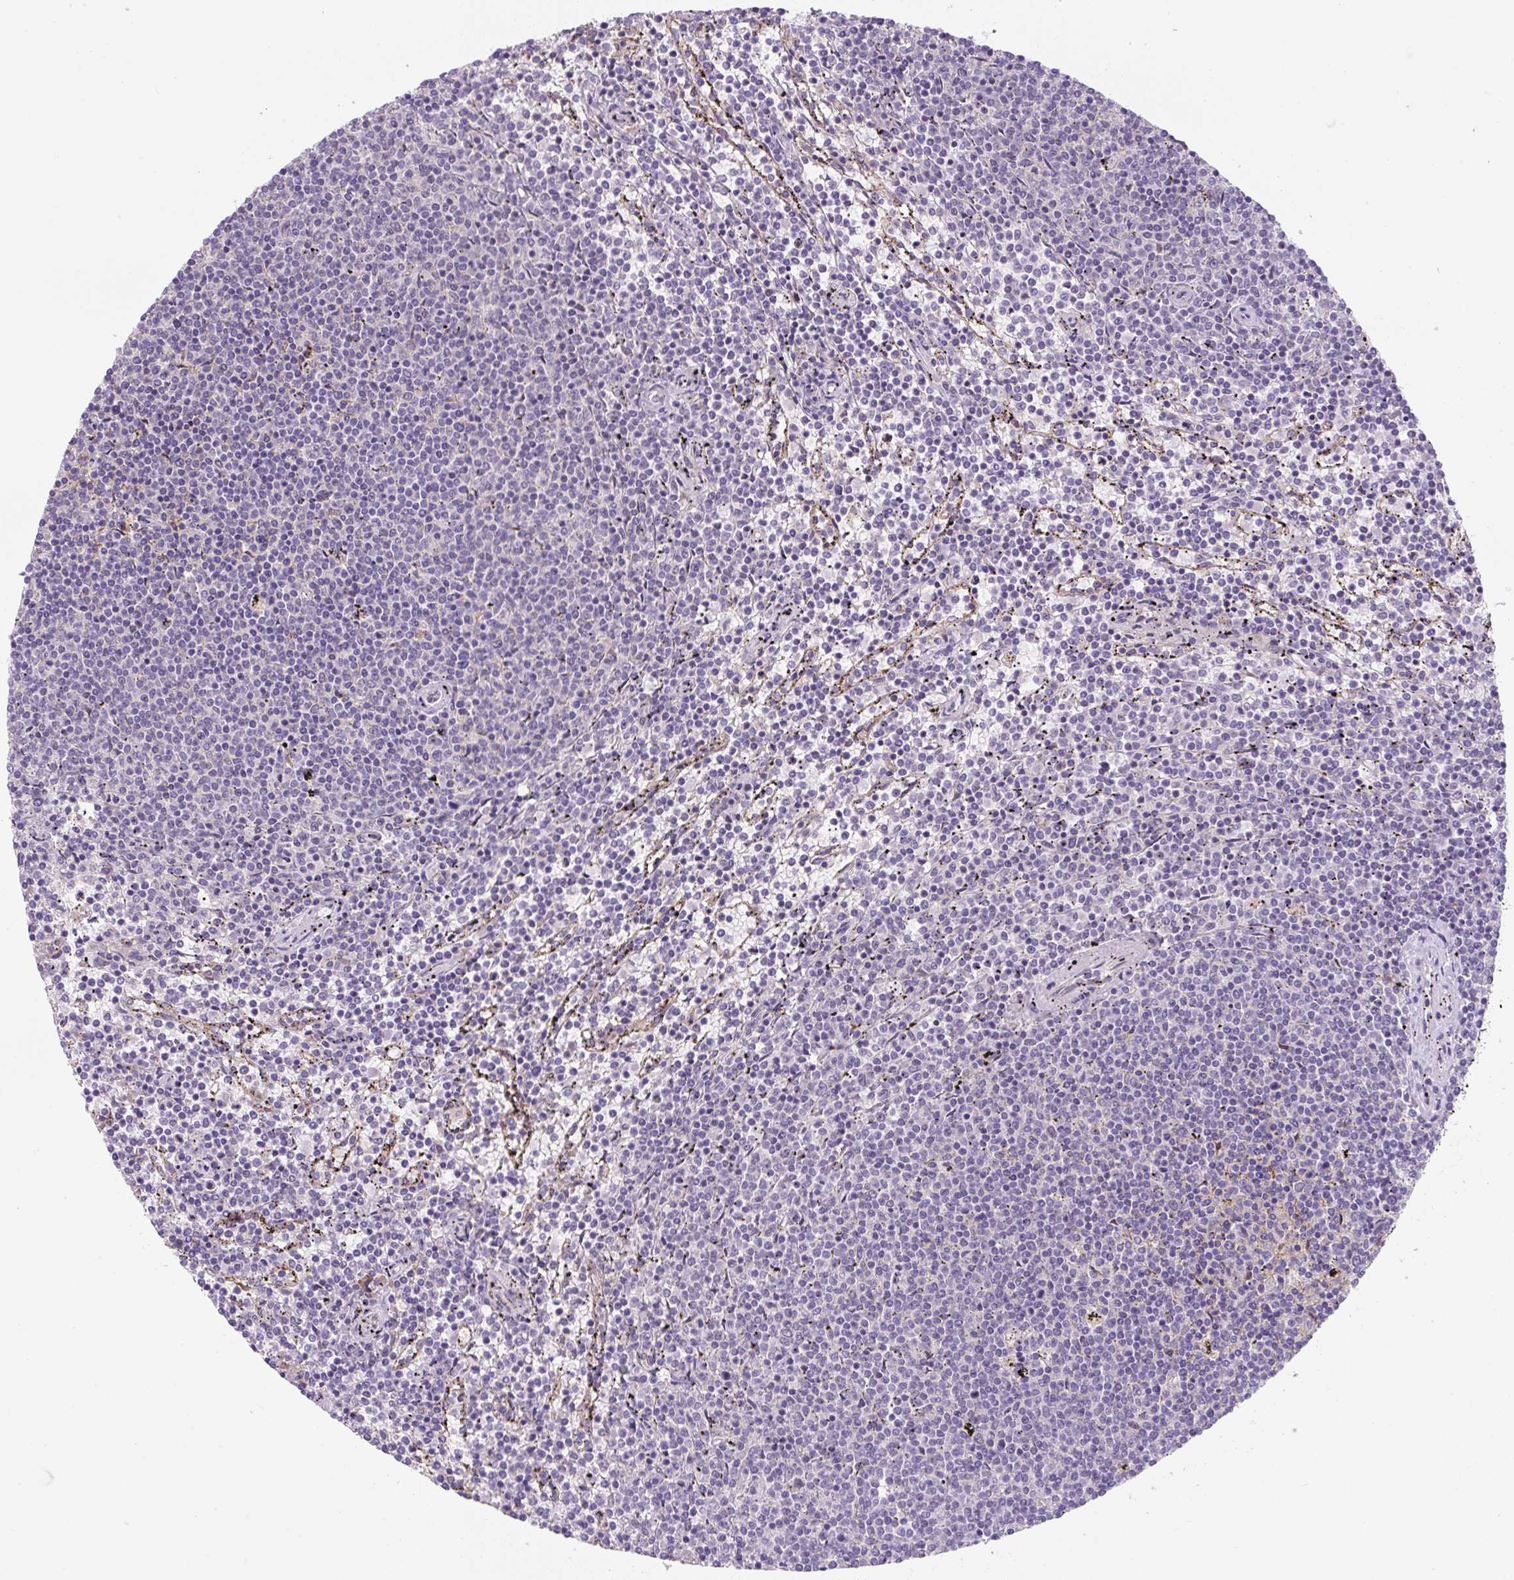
{"staining": {"intensity": "negative", "quantity": "none", "location": "none"}, "tissue": "lymphoma", "cell_type": "Tumor cells", "image_type": "cancer", "snomed": [{"axis": "morphology", "description": "Malignant lymphoma, non-Hodgkin's type, Low grade"}, {"axis": "topography", "description": "Spleen"}], "caption": "Immunohistochemical staining of human lymphoma exhibits no significant staining in tumor cells.", "gene": "FZD5", "patient": {"sex": "female", "age": 50}}